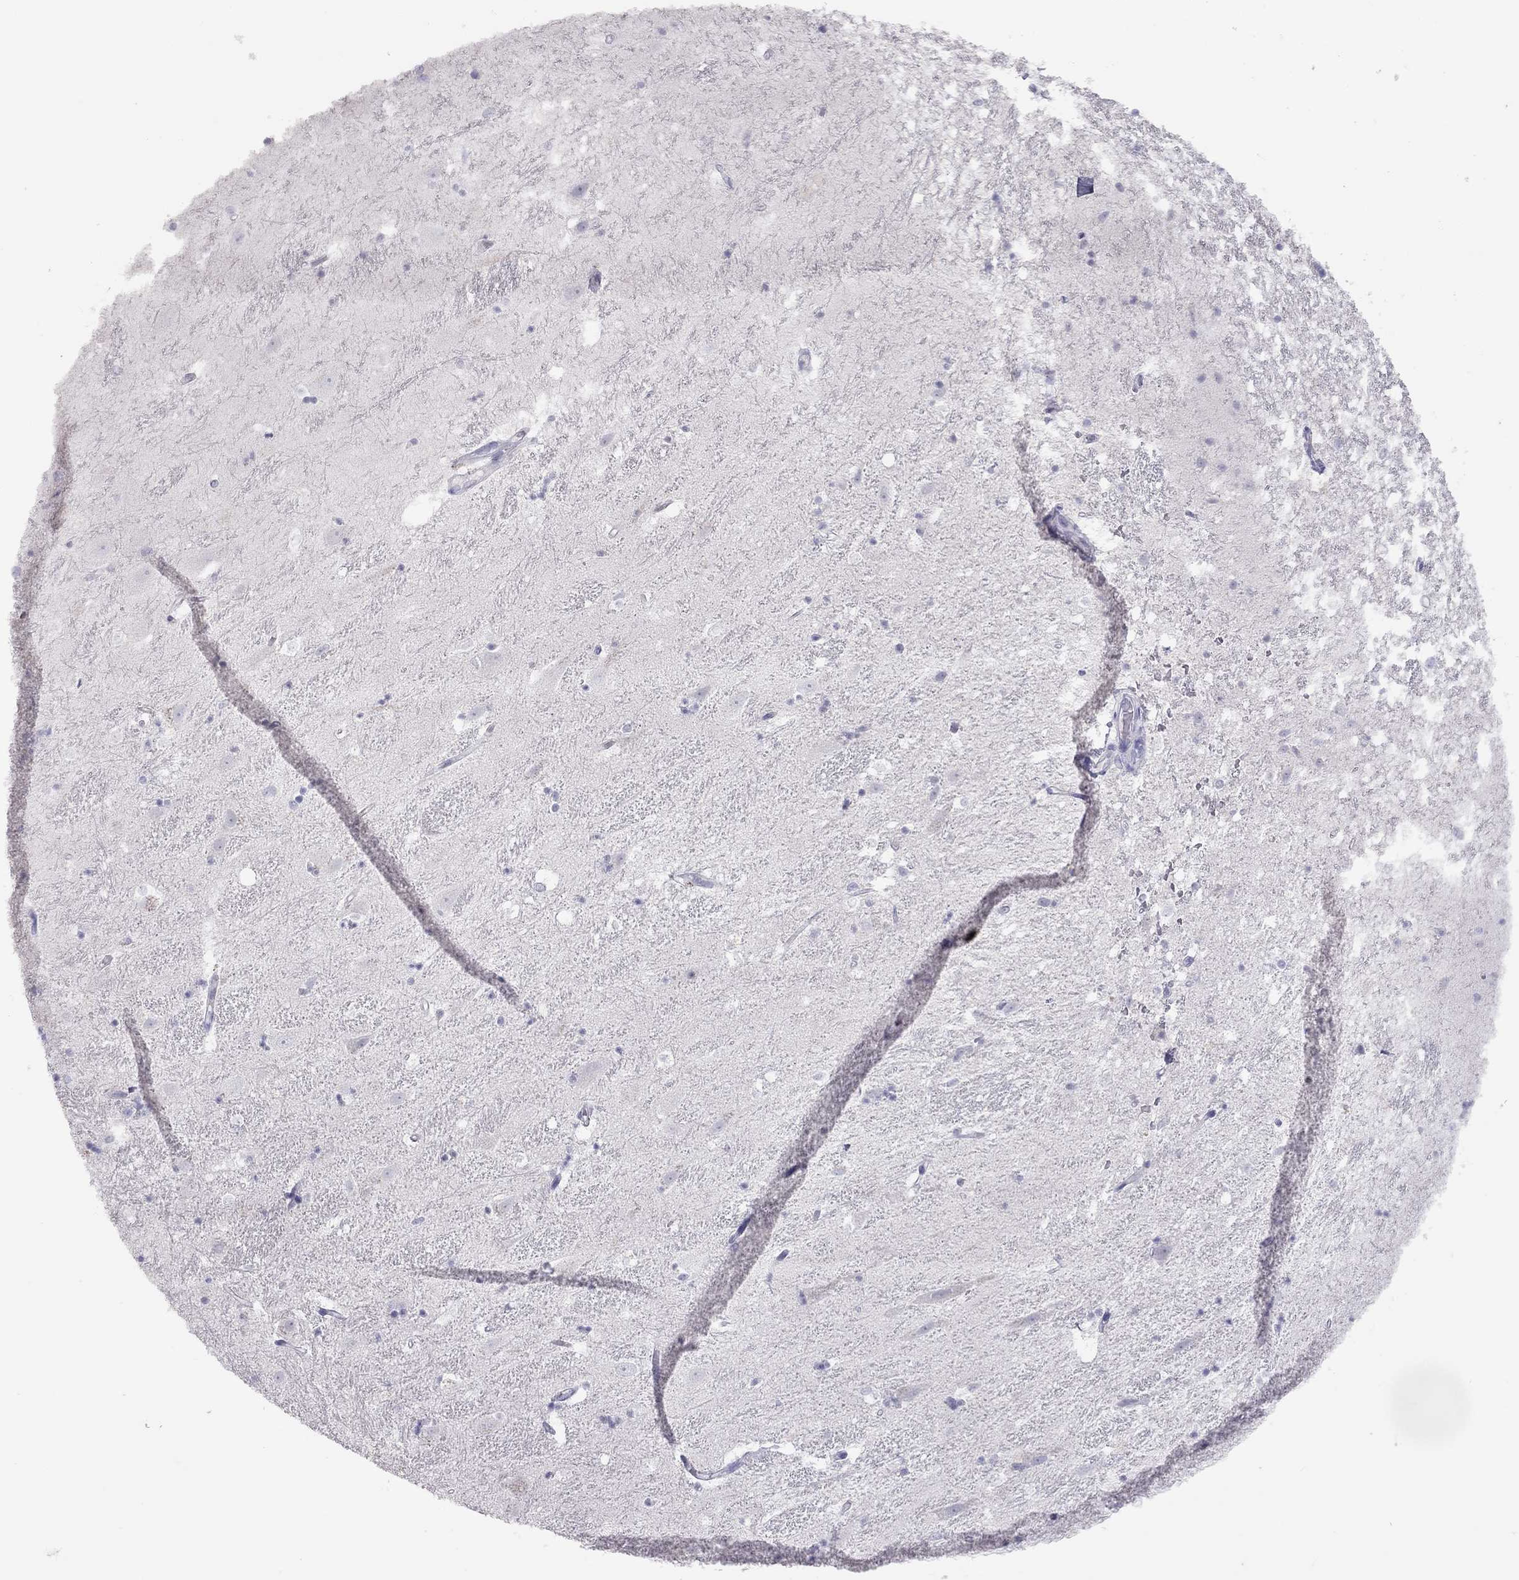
{"staining": {"intensity": "negative", "quantity": "none", "location": "none"}, "tissue": "hippocampus", "cell_type": "Glial cells", "image_type": "normal", "snomed": [{"axis": "morphology", "description": "Normal tissue, NOS"}, {"axis": "topography", "description": "Hippocampus"}], "caption": "This is an immunohistochemistry histopathology image of benign hippocampus. There is no expression in glial cells.", "gene": "MUC16", "patient": {"sex": "male", "age": 49}}